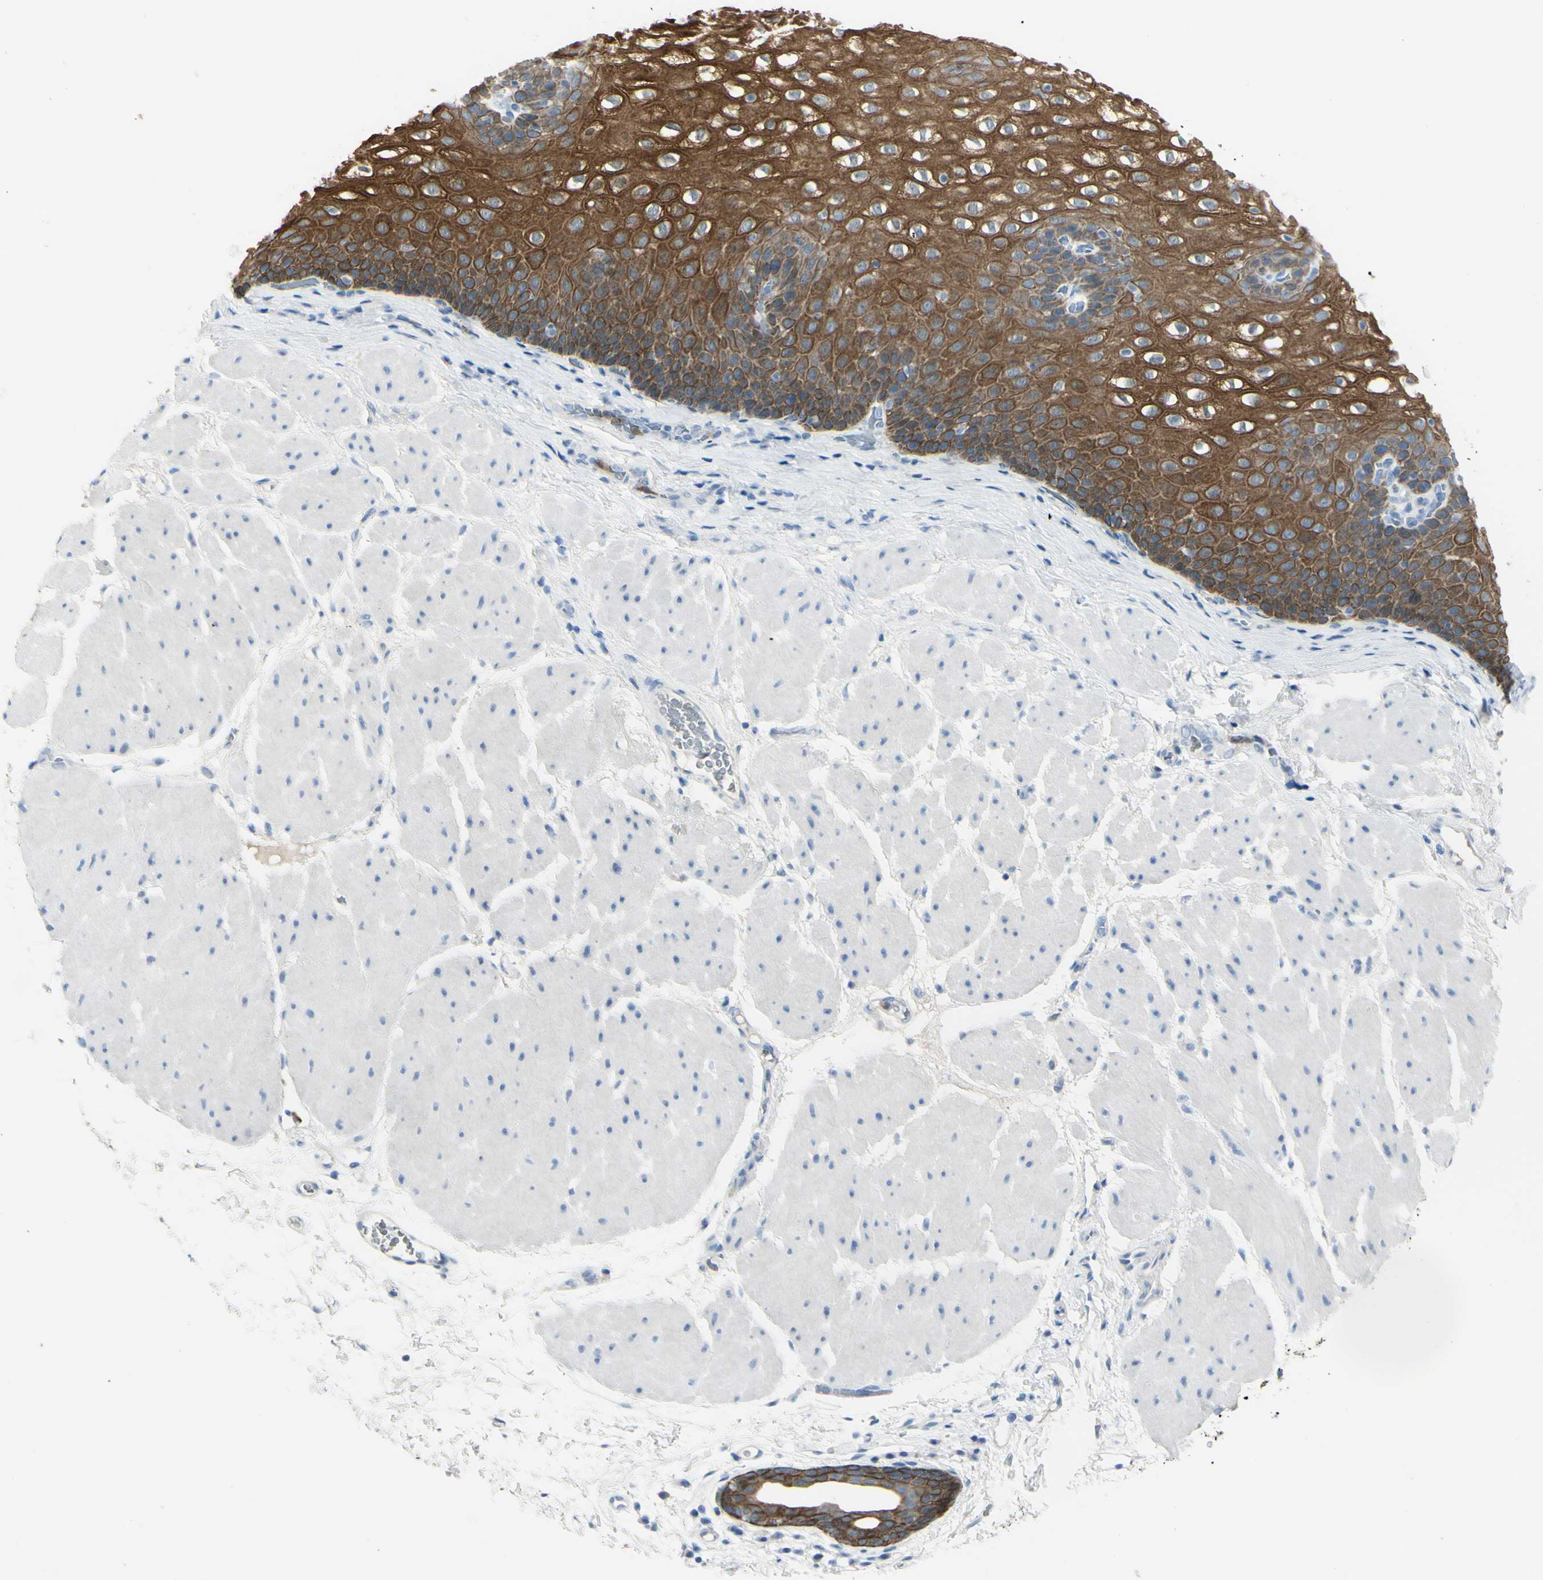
{"staining": {"intensity": "strong", "quantity": ">75%", "location": "cytoplasmic/membranous"}, "tissue": "esophagus", "cell_type": "Squamous epithelial cells", "image_type": "normal", "snomed": [{"axis": "morphology", "description": "Normal tissue, NOS"}, {"axis": "topography", "description": "Esophagus"}], "caption": "There is high levels of strong cytoplasmic/membranous positivity in squamous epithelial cells of unremarkable esophagus, as demonstrated by immunohistochemical staining (brown color).", "gene": "ZNF557", "patient": {"sex": "male", "age": 48}}